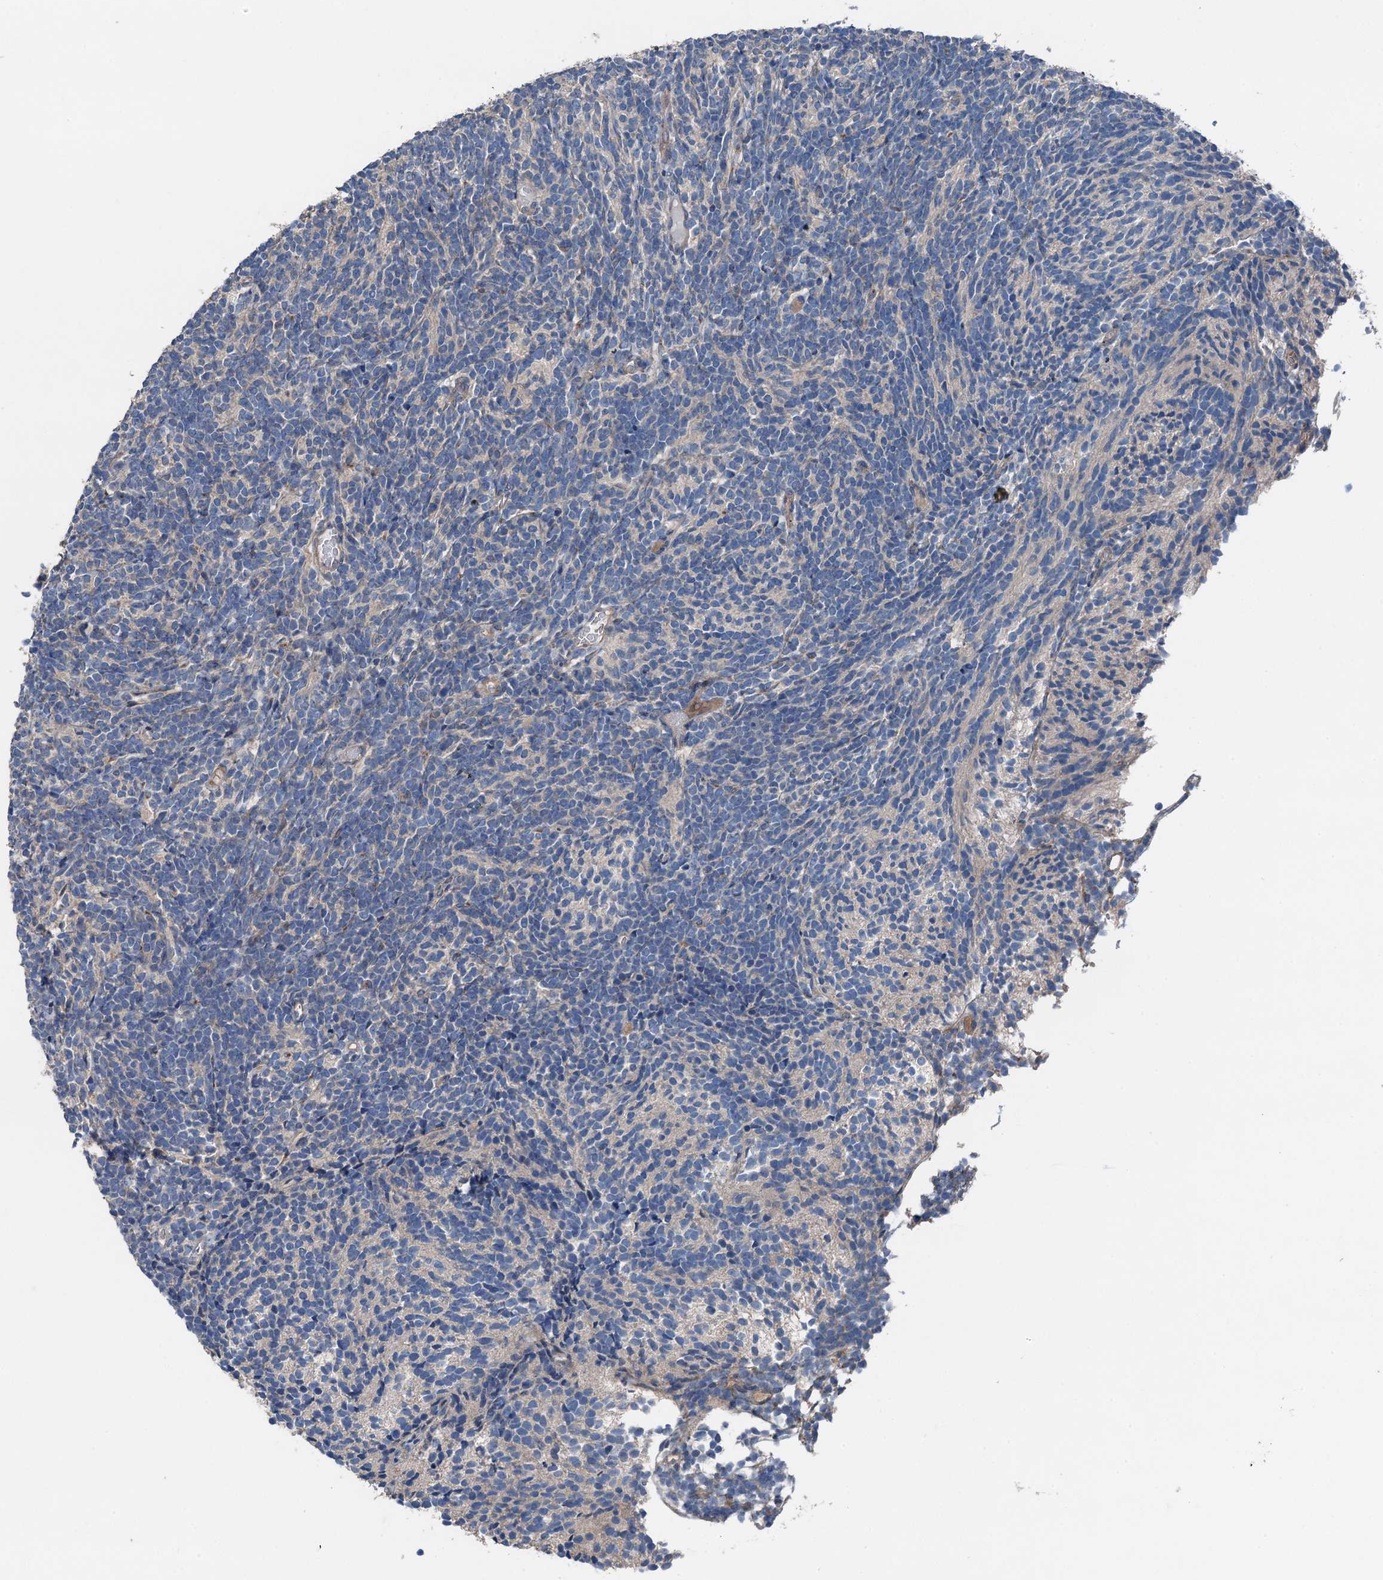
{"staining": {"intensity": "negative", "quantity": "none", "location": "none"}, "tissue": "glioma", "cell_type": "Tumor cells", "image_type": "cancer", "snomed": [{"axis": "morphology", "description": "Glioma, malignant, Low grade"}, {"axis": "topography", "description": "Brain"}], "caption": "There is no significant expression in tumor cells of malignant glioma (low-grade).", "gene": "SLC2A10", "patient": {"sex": "female", "age": 1}}